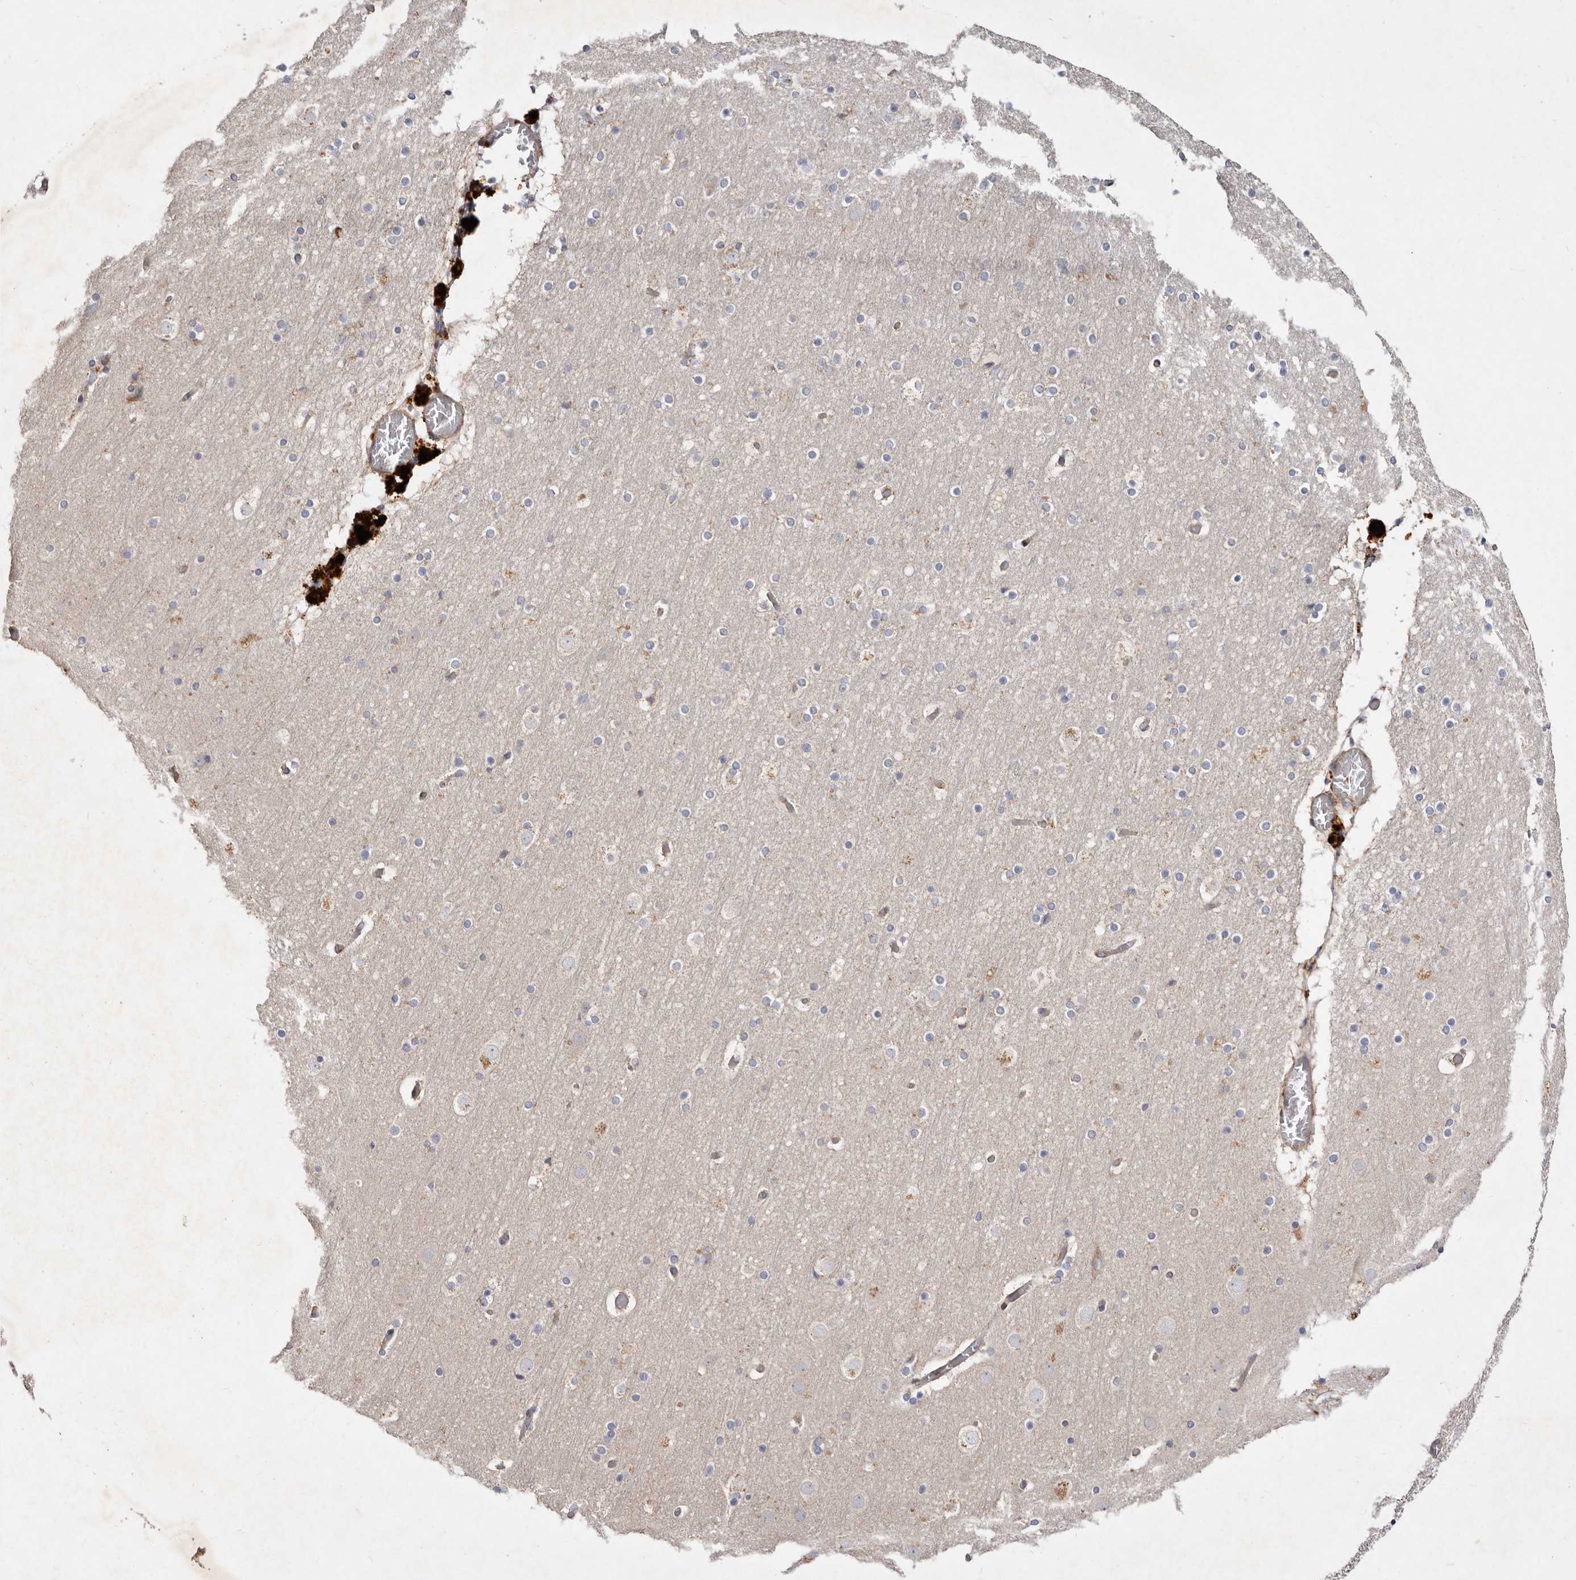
{"staining": {"intensity": "weak", "quantity": ">75%", "location": "cytoplasmic/membranous"}, "tissue": "cerebral cortex", "cell_type": "Endothelial cells", "image_type": "normal", "snomed": [{"axis": "morphology", "description": "Normal tissue, NOS"}, {"axis": "topography", "description": "Cerebral cortex"}], "caption": "Immunohistochemistry histopathology image of unremarkable cerebral cortex: cerebral cortex stained using IHC demonstrates low levels of weak protein expression localized specifically in the cytoplasmic/membranous of endothelial cells, appearing as a cytoplasmic/membranous brown color.", "gene": "SLC25A20", "patient": {"sex": "male", "age": 57}}